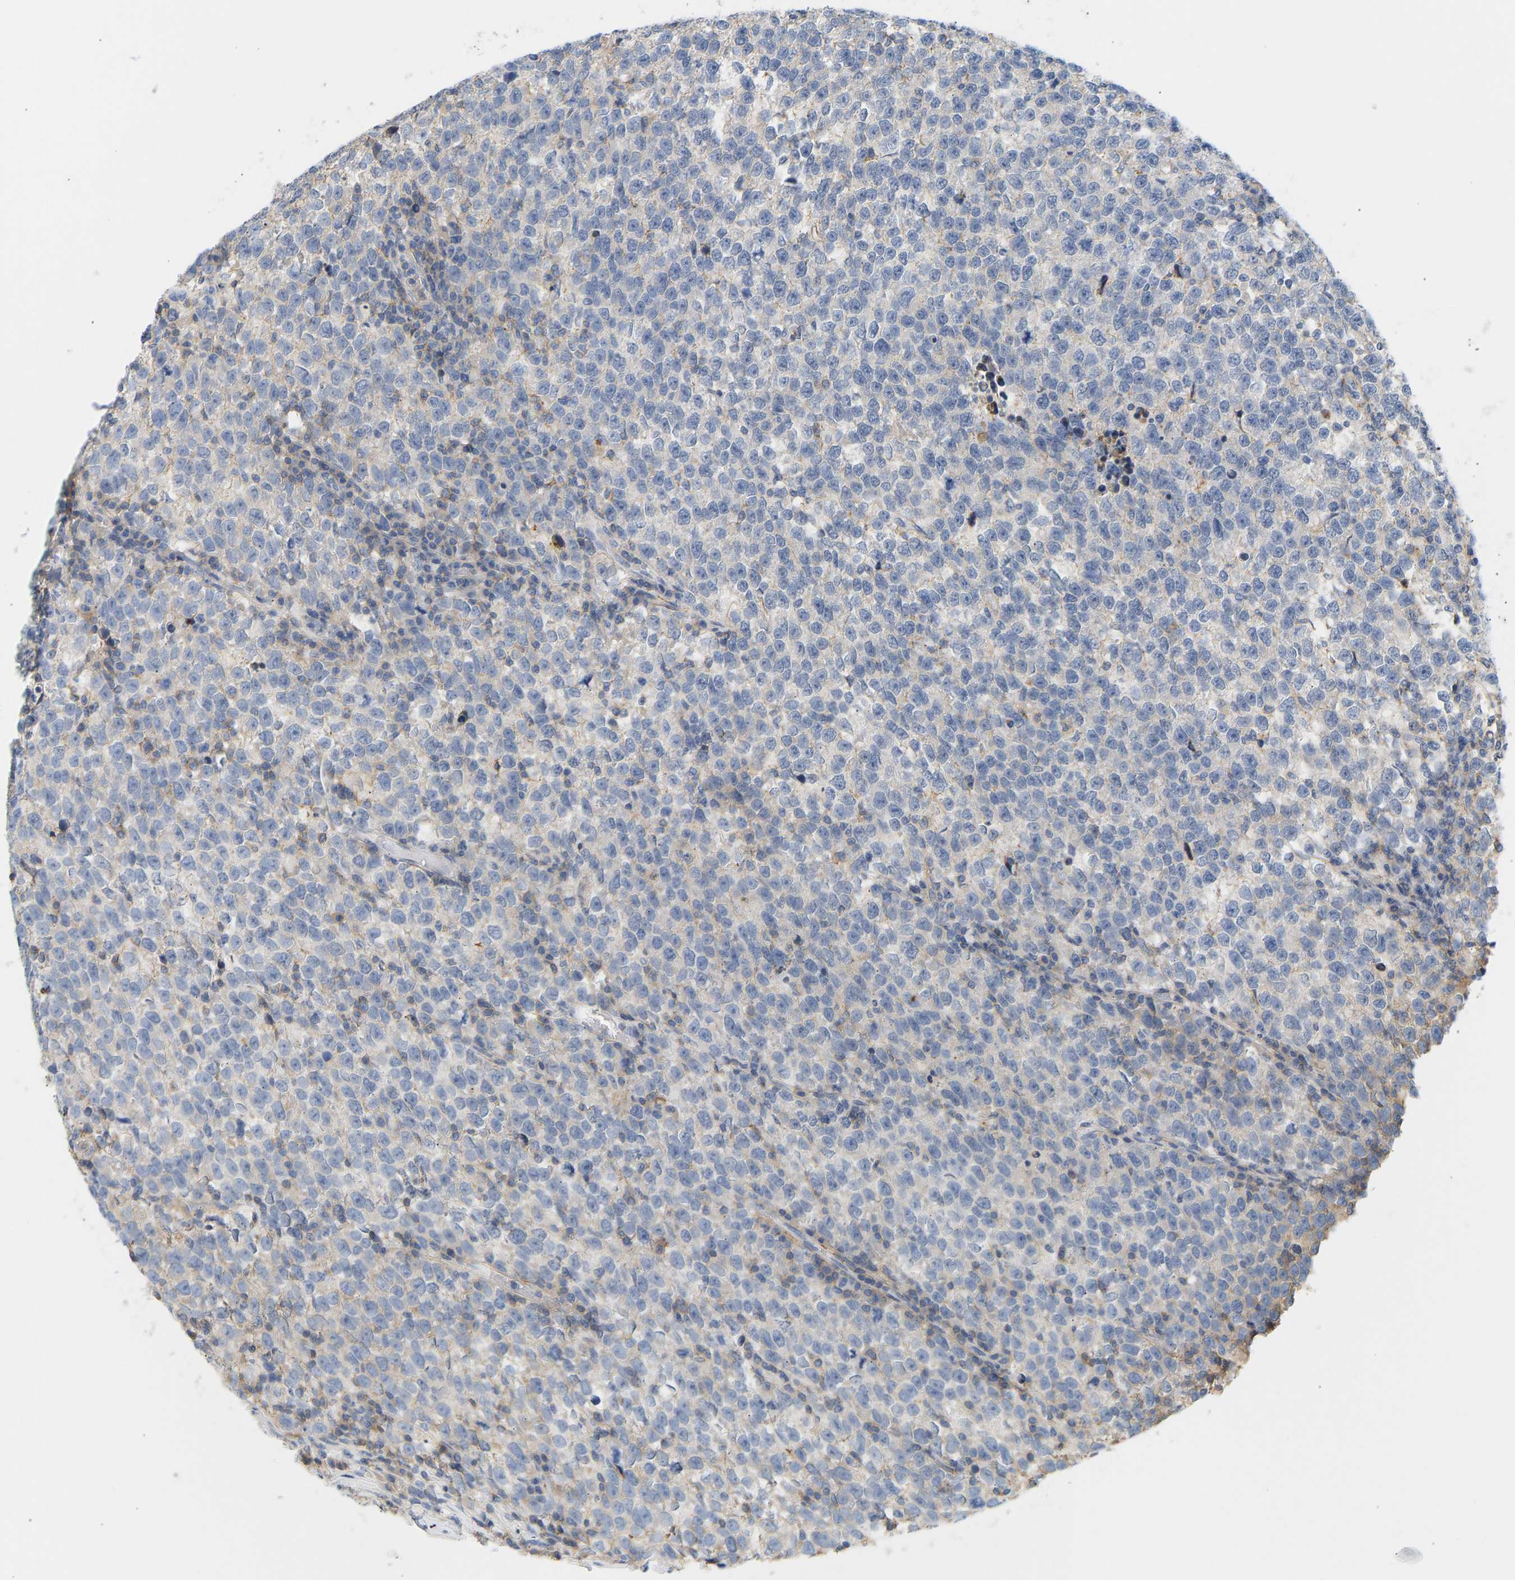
{"staining": {"intensity": "weak", "quantity": "<25%", "location": "cytoplasmic/membranous"}, "tissue": "testis cancer", "cell_type": "Tumor cells", "image_type": "cancer", "snomed": [{"axis": "morphology", "description": "Normal tissue, NOS"}, {"axis": "morphology", "description": "Seminoma, NOS"}, {"axis": "topography", "description": "Testis"}], "caption": "Tumor cells show no significant staining in testis seminoma.", "gene": "BVES", "patient": {"sex": "male", "age": 43}}